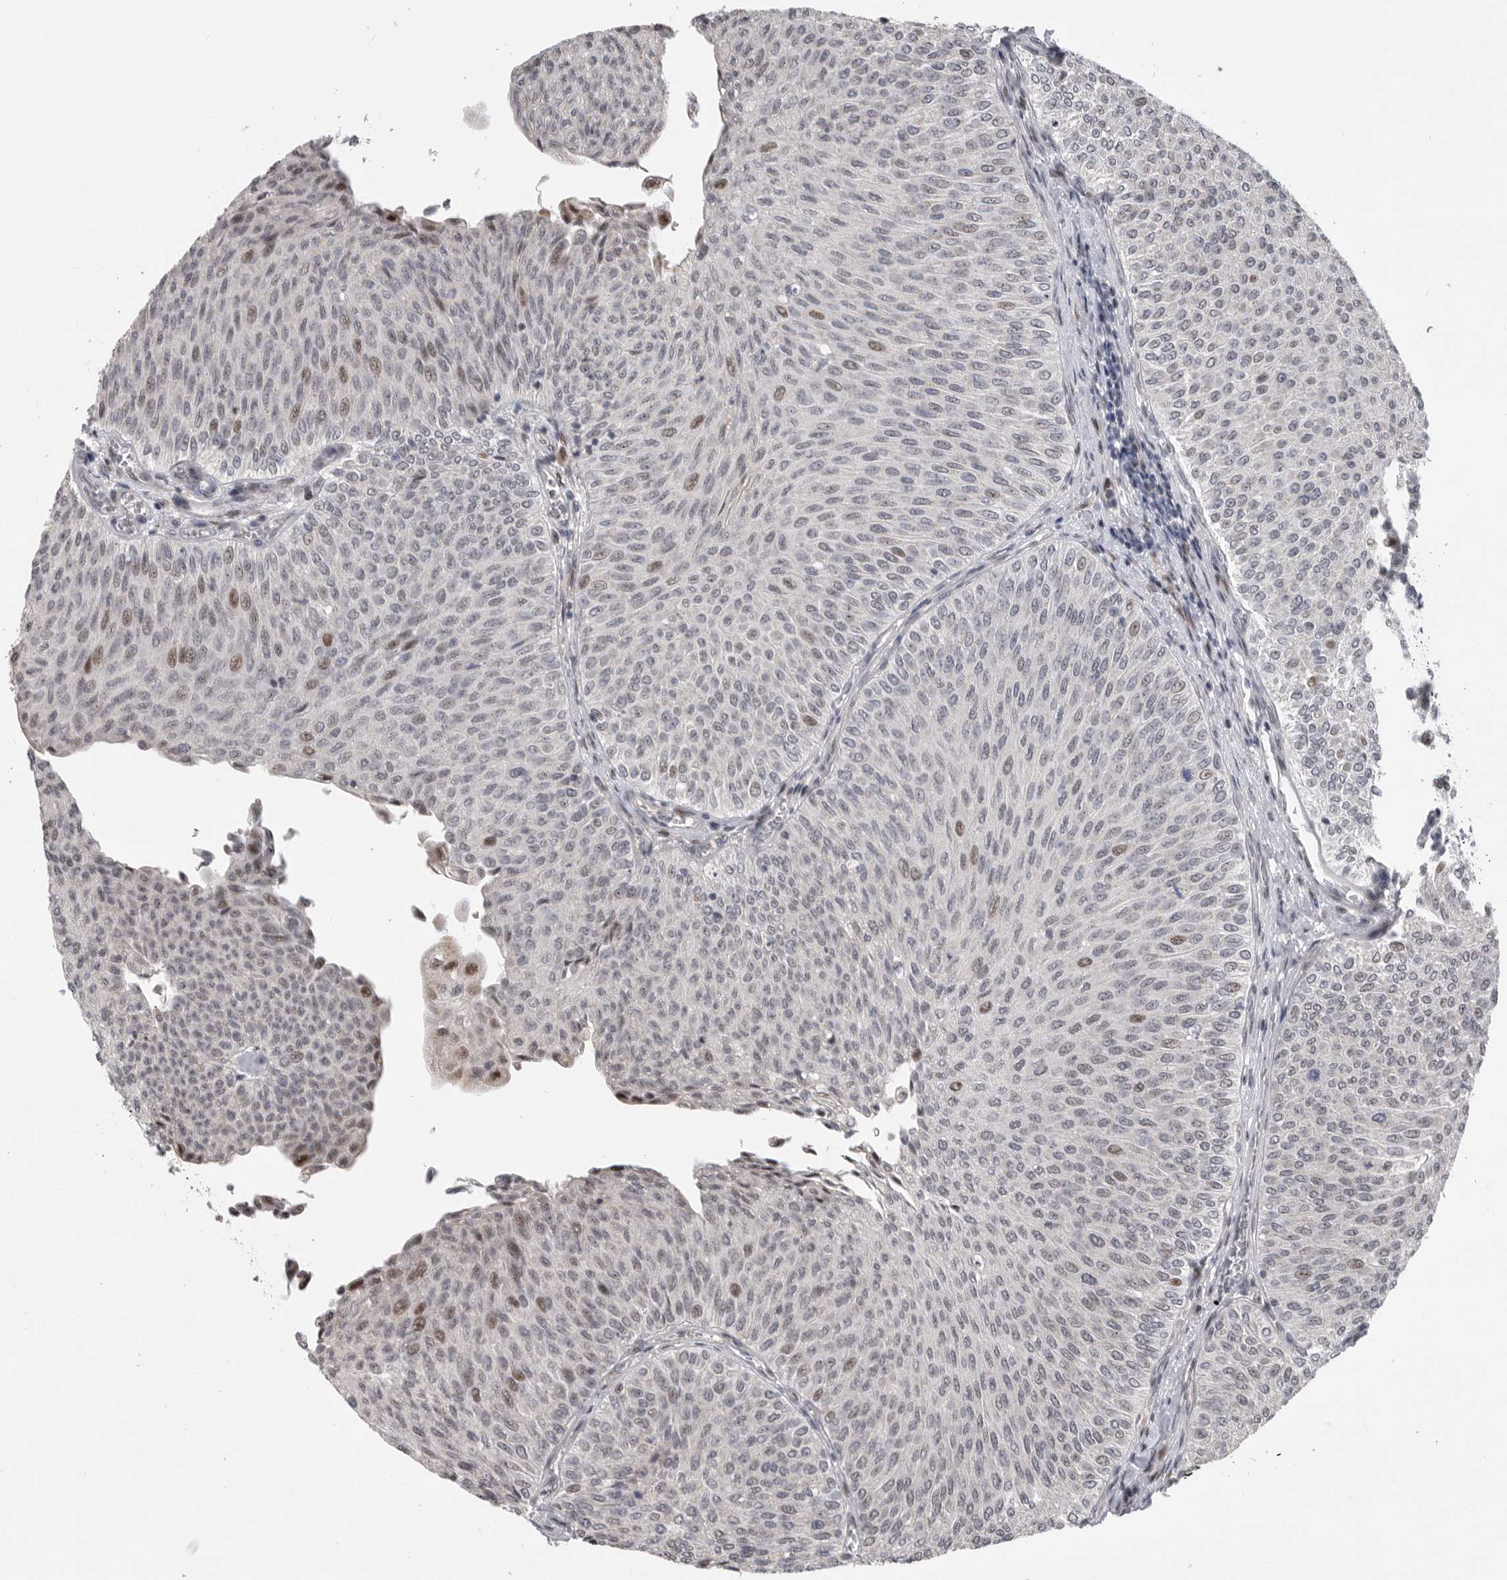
{"staining": {"intensity": "moderate", "quantity": "<25%", "location": "nuclear"}, "tissue": "urothelial cancer", "cell_type": "Tumor cells", "image_type": "cancer", "snomed": [{"axis": "morphology", "description": "Urothelial carcinoma, Low grade"}, {"axis": "topography", "description": "Urinary bladder"}], "caption": "DAB (3,3'-diaminobenzidine) immunohistochemical staining of human low-grade urothelial carcinoma reveals moderate nuclear protein staining in approximately <25% of tumor cells.", "gene": "PCMTD1", "patient": {"sex": "male", "age": 78}}